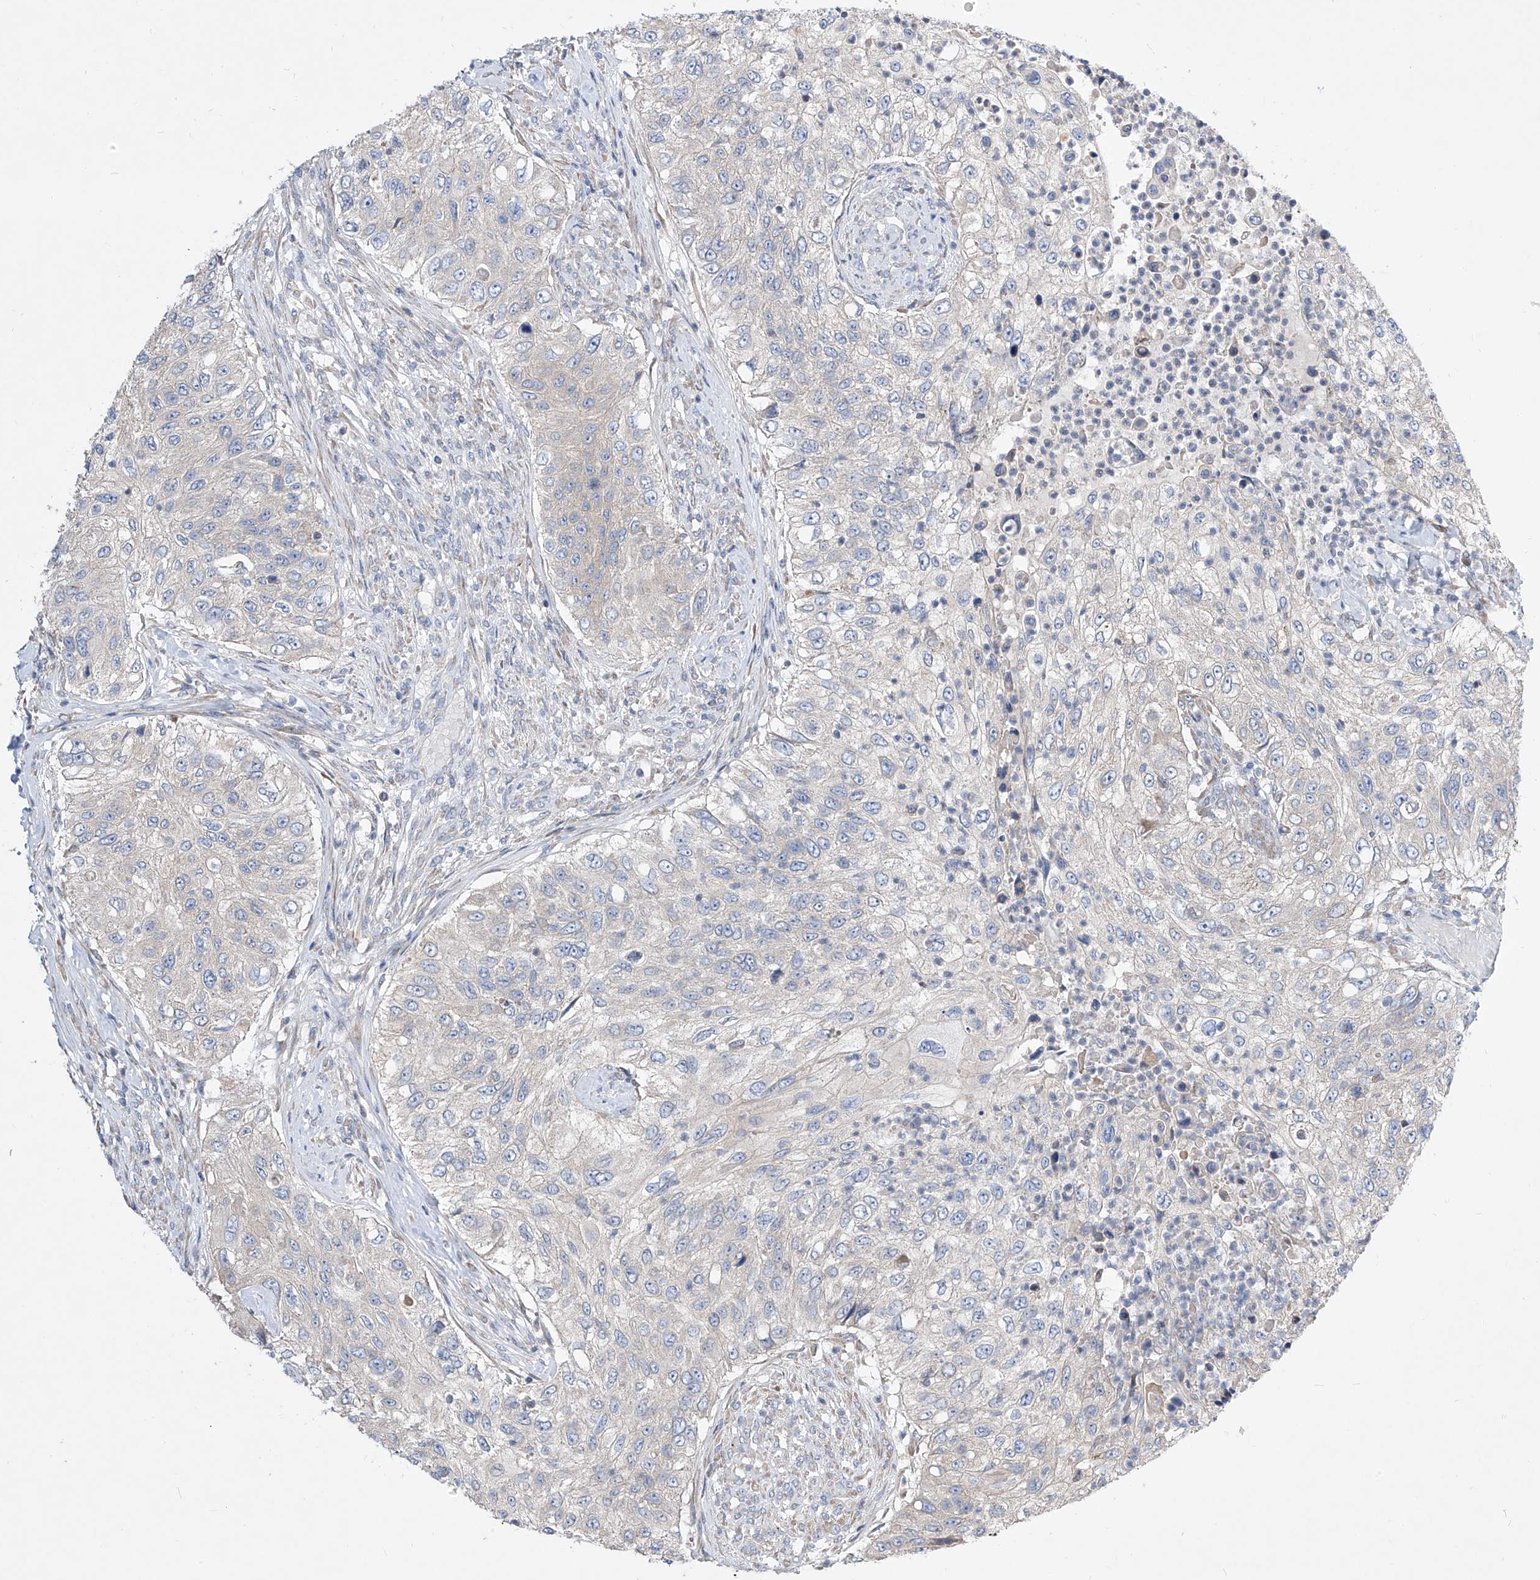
{"staining": {"intensity": "negative", "quantity": "none", "location": "none"}, "tissue": "urothelial cancer", "cell_type": "Tumor cells", "image_type": "cancer", "snomed": [{"axis": "morphology", "description": "Urothelial carcinoma, High grade"}, {"axis": "topography", "description": "Urinary bladder"}], "caption": "The photomicrograph reveals no staining of tumor cells in high-grade urothelial carcinoma.", "gene": "UFL1", "patient": {"sex": "female", "age": 60}}